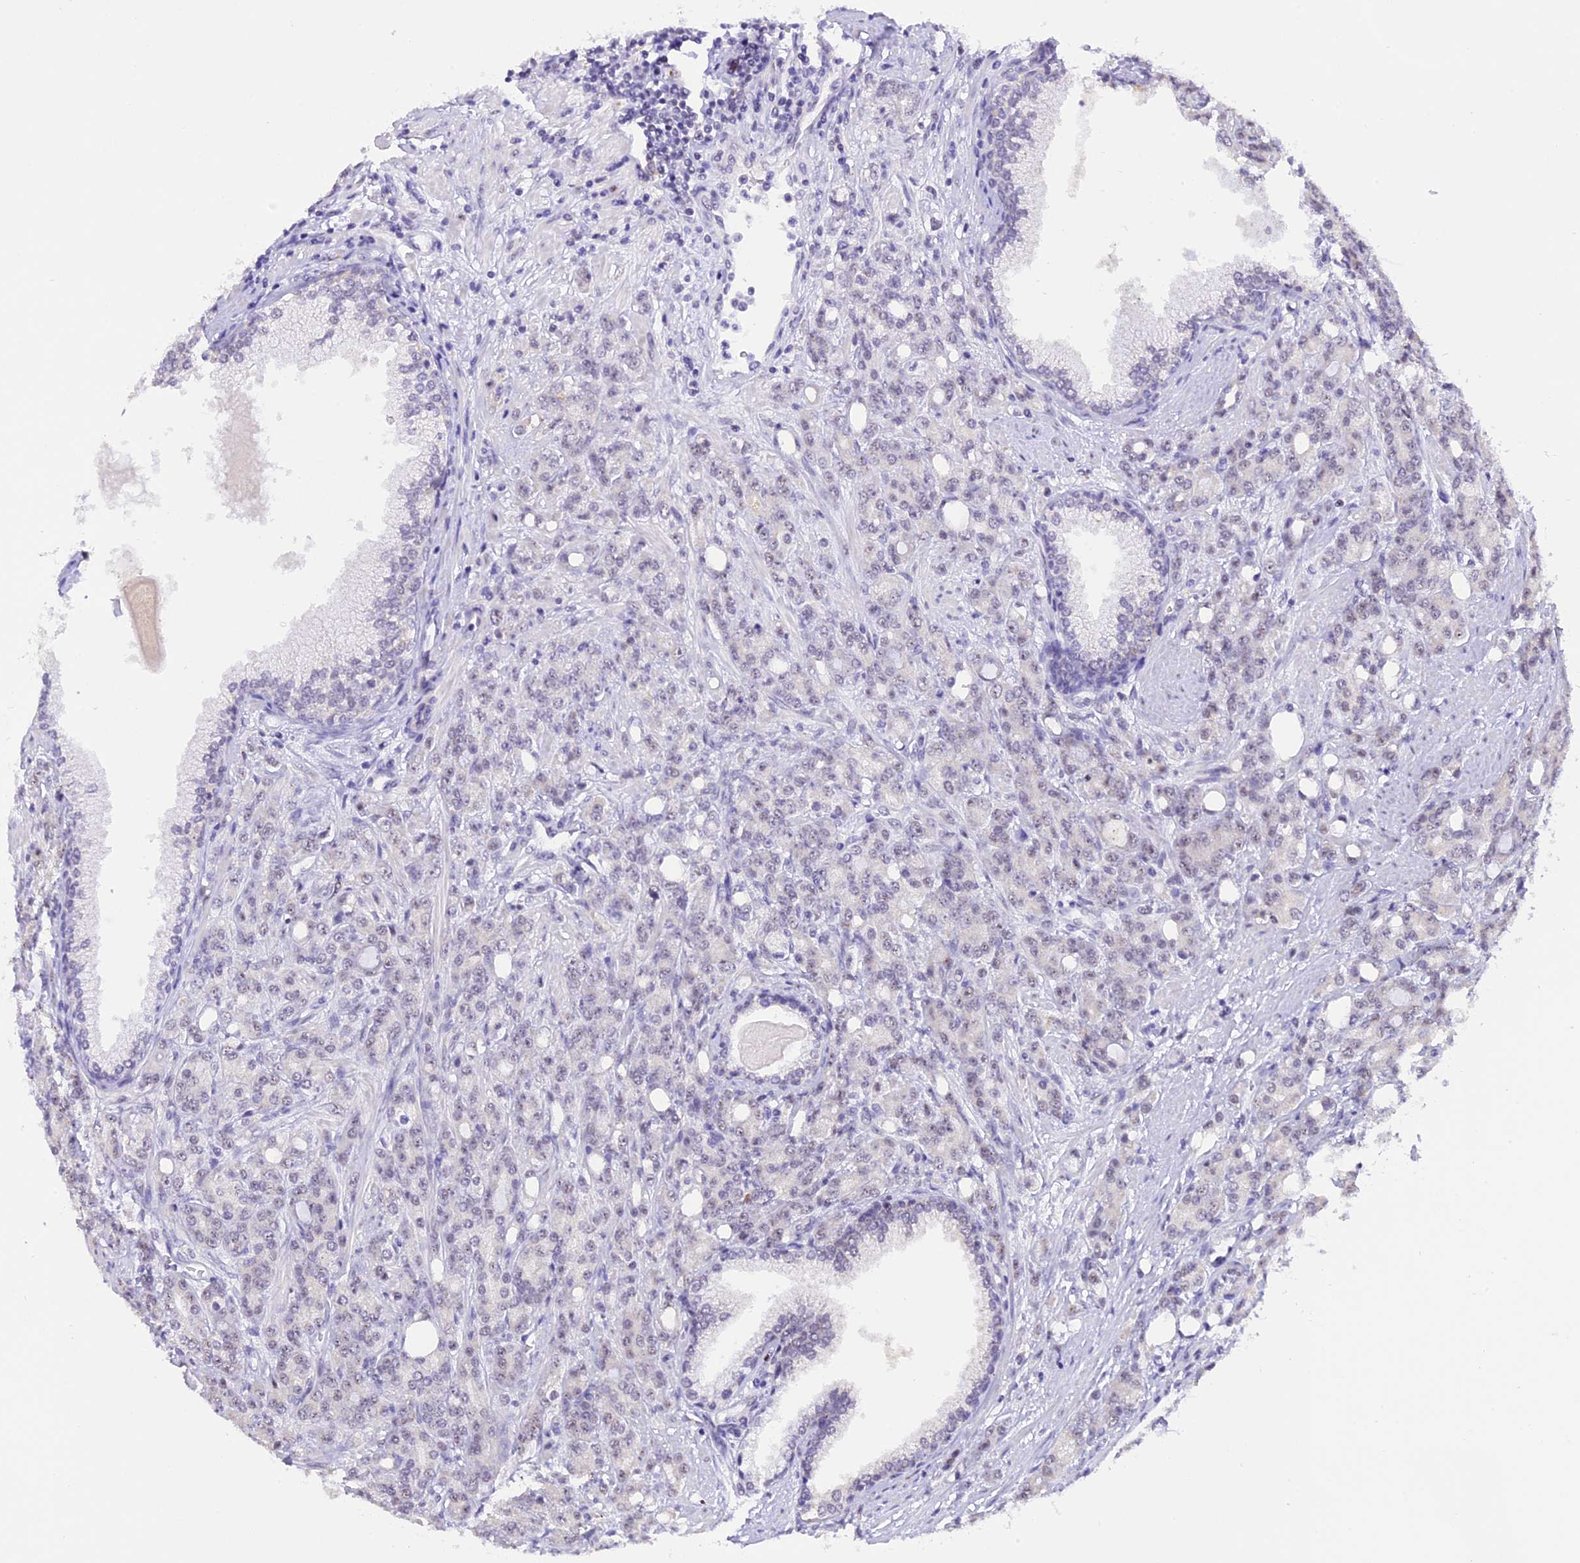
{"staining": {"intensity": "negative", "quantity": "none", "location": "none"}, "tissue": "prostate cancer", "cell_type": "Tumor cells", "image_type": "cancer", "snomed": [{"axis": "morphology", "description": "Adenocarcinoma, High grade"}, {"axis": "topography", "description": "Prostate"}], "caption": "A photomicrograph of prostate high-grade adenocarcinoma stained for a protein shows no brown staining in tumor cells.", "gene": "AHSP", "patient": {"sex": "male", "age": 62}}